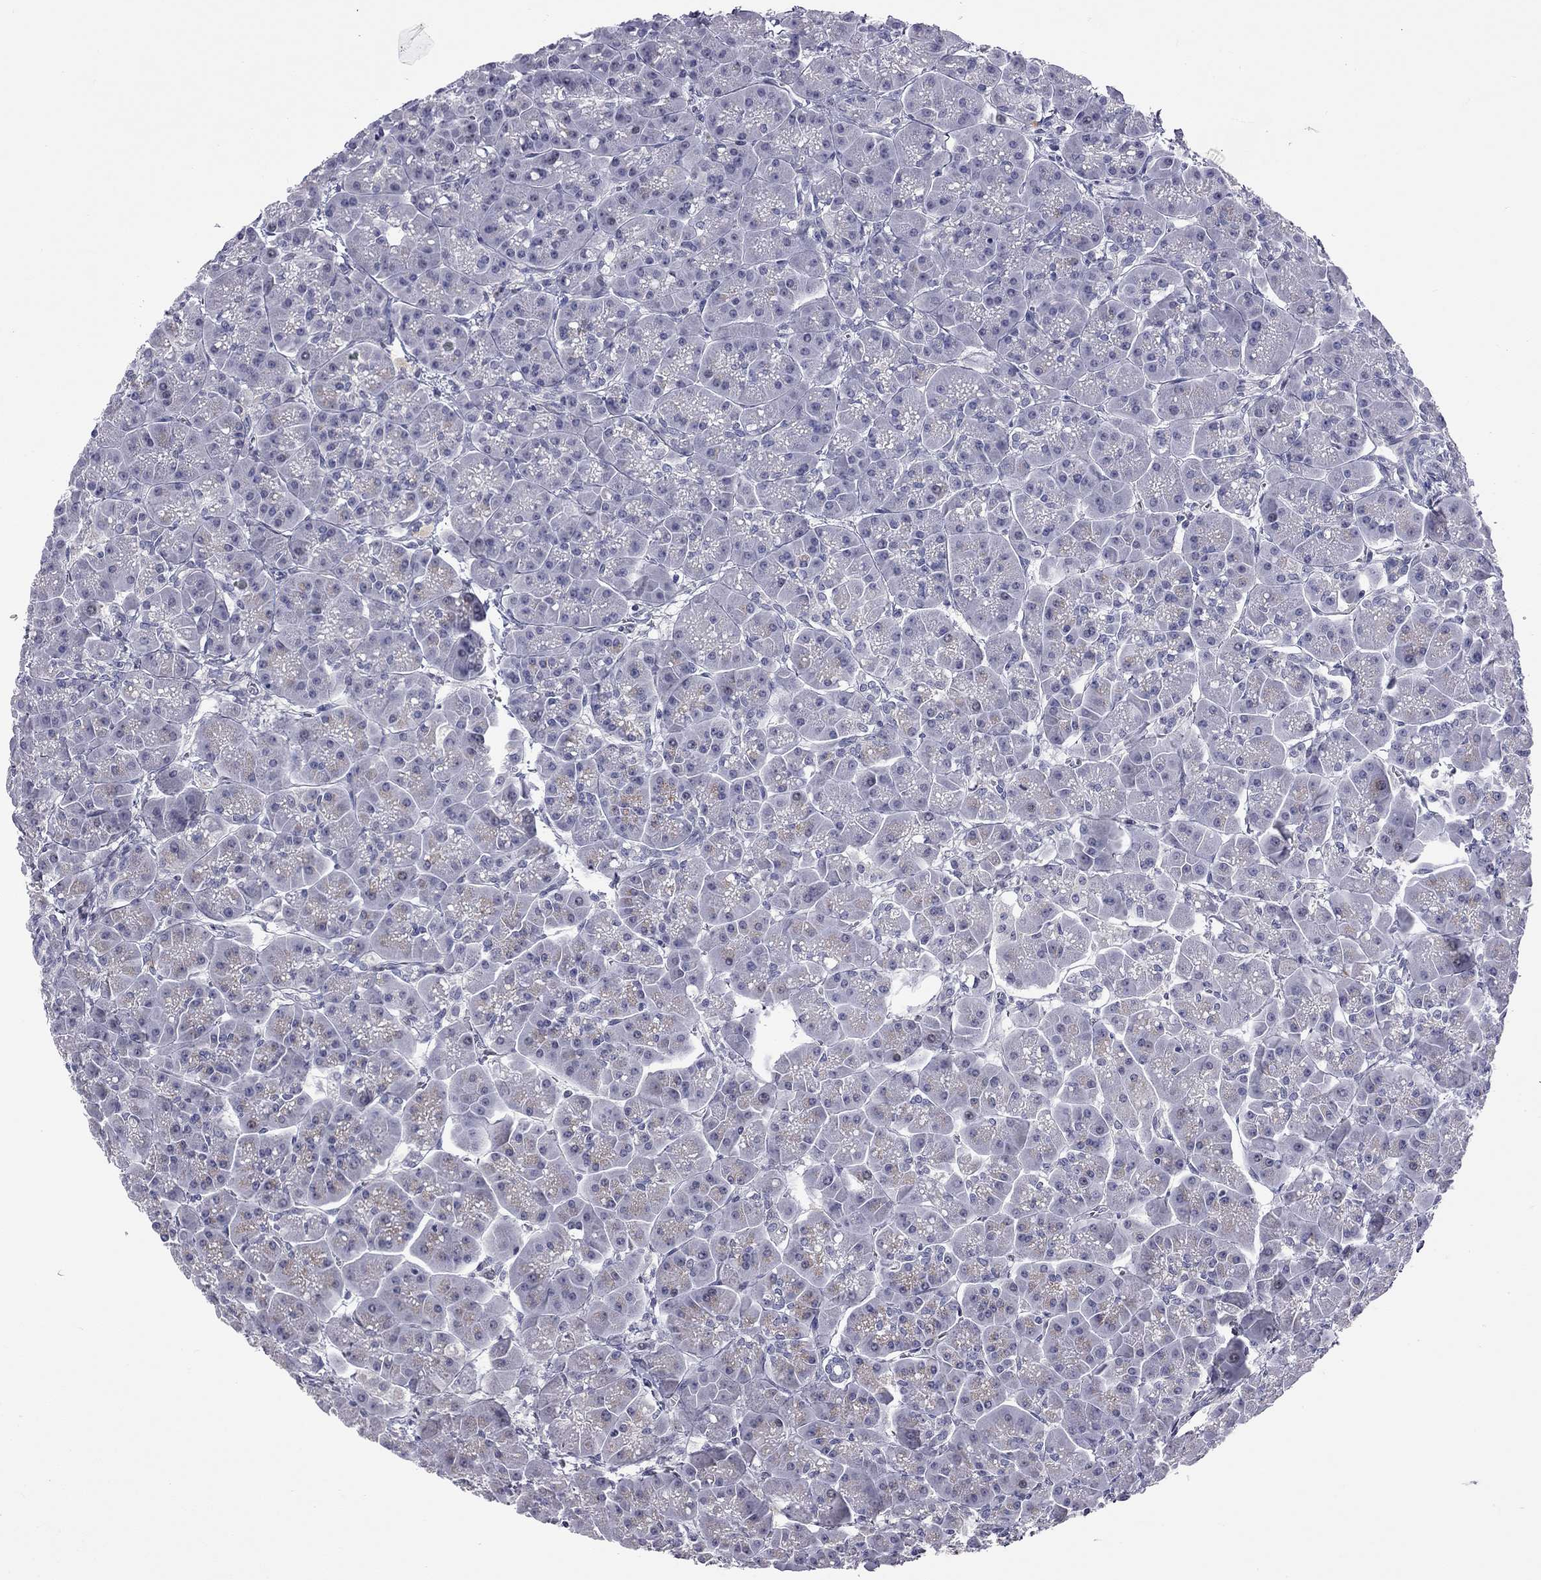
{"staining": {"intensity": "negative", "quantity": "none", "location": "none"}, "tissue": "pancreas", "cell_type": "Exocrine glandular cells", "image_type": "normal", "snomed": [{"axis": "morphology", "description": "Normal tissue, NOS"}, {"axis": "topography", "description": "Pancreas"}], "caption": "There is no significant positivity in exocrine glandular cells of pancreas. (Stains: DAB IHC with hematoxylin counter stain, Microscopy: brightfield microscopy at high magnification).", "gene": "C8orf88", "patient": {"sex": "male", "age": 70}}